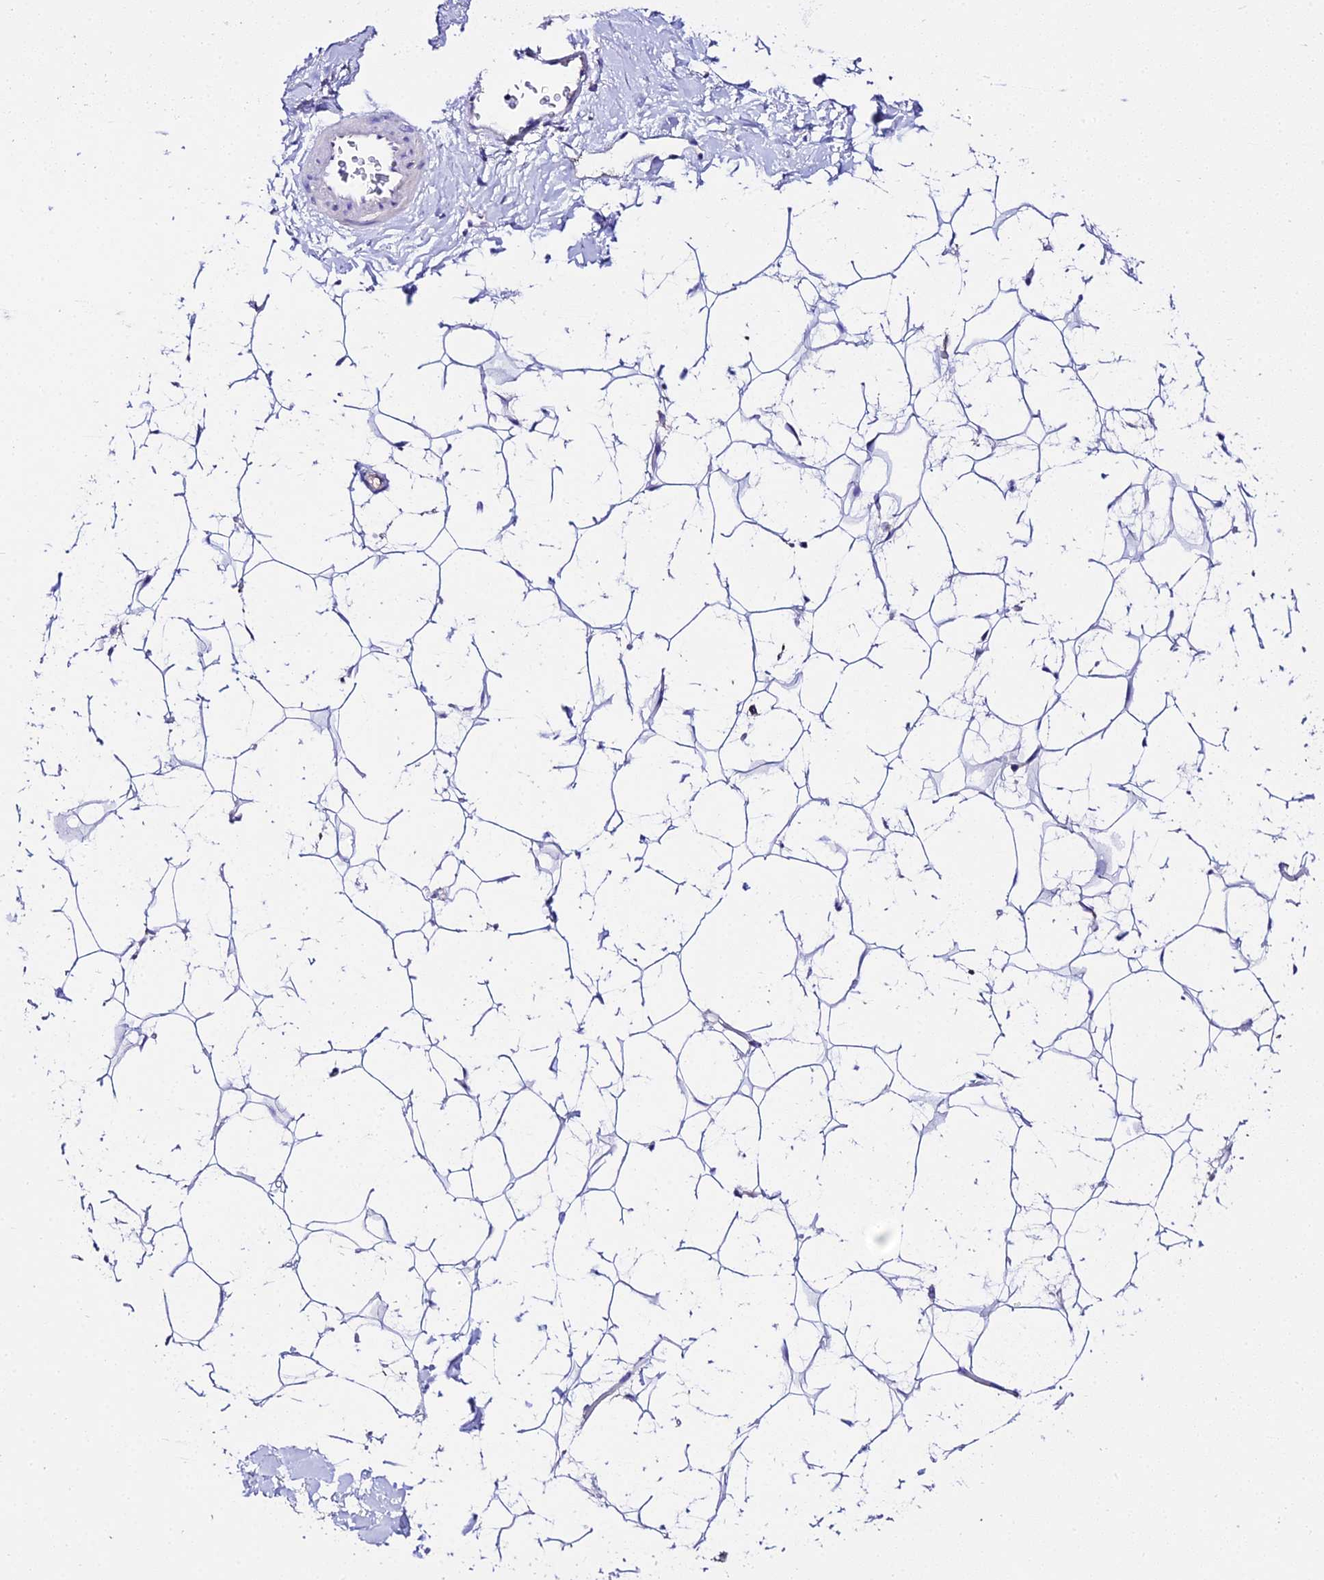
{"staining": {"intensity": "negative", "quantity": "none", "location": "none"}, "tissue": "adipose tissue", "cell_type": "Adipocytes", "image_type": "normal", "snomed": [{"axis": "morphology", "description": "Normal tissue, NOS"}, {"axis": "topography", "description": "Breast"}], "caption": "This is an IHC photomicrograph of unremarkable adipose tissue. There is no positivity in adipocytes.", "gene": "TMEM117", "patient": {"sex": "female", "age": 26}}